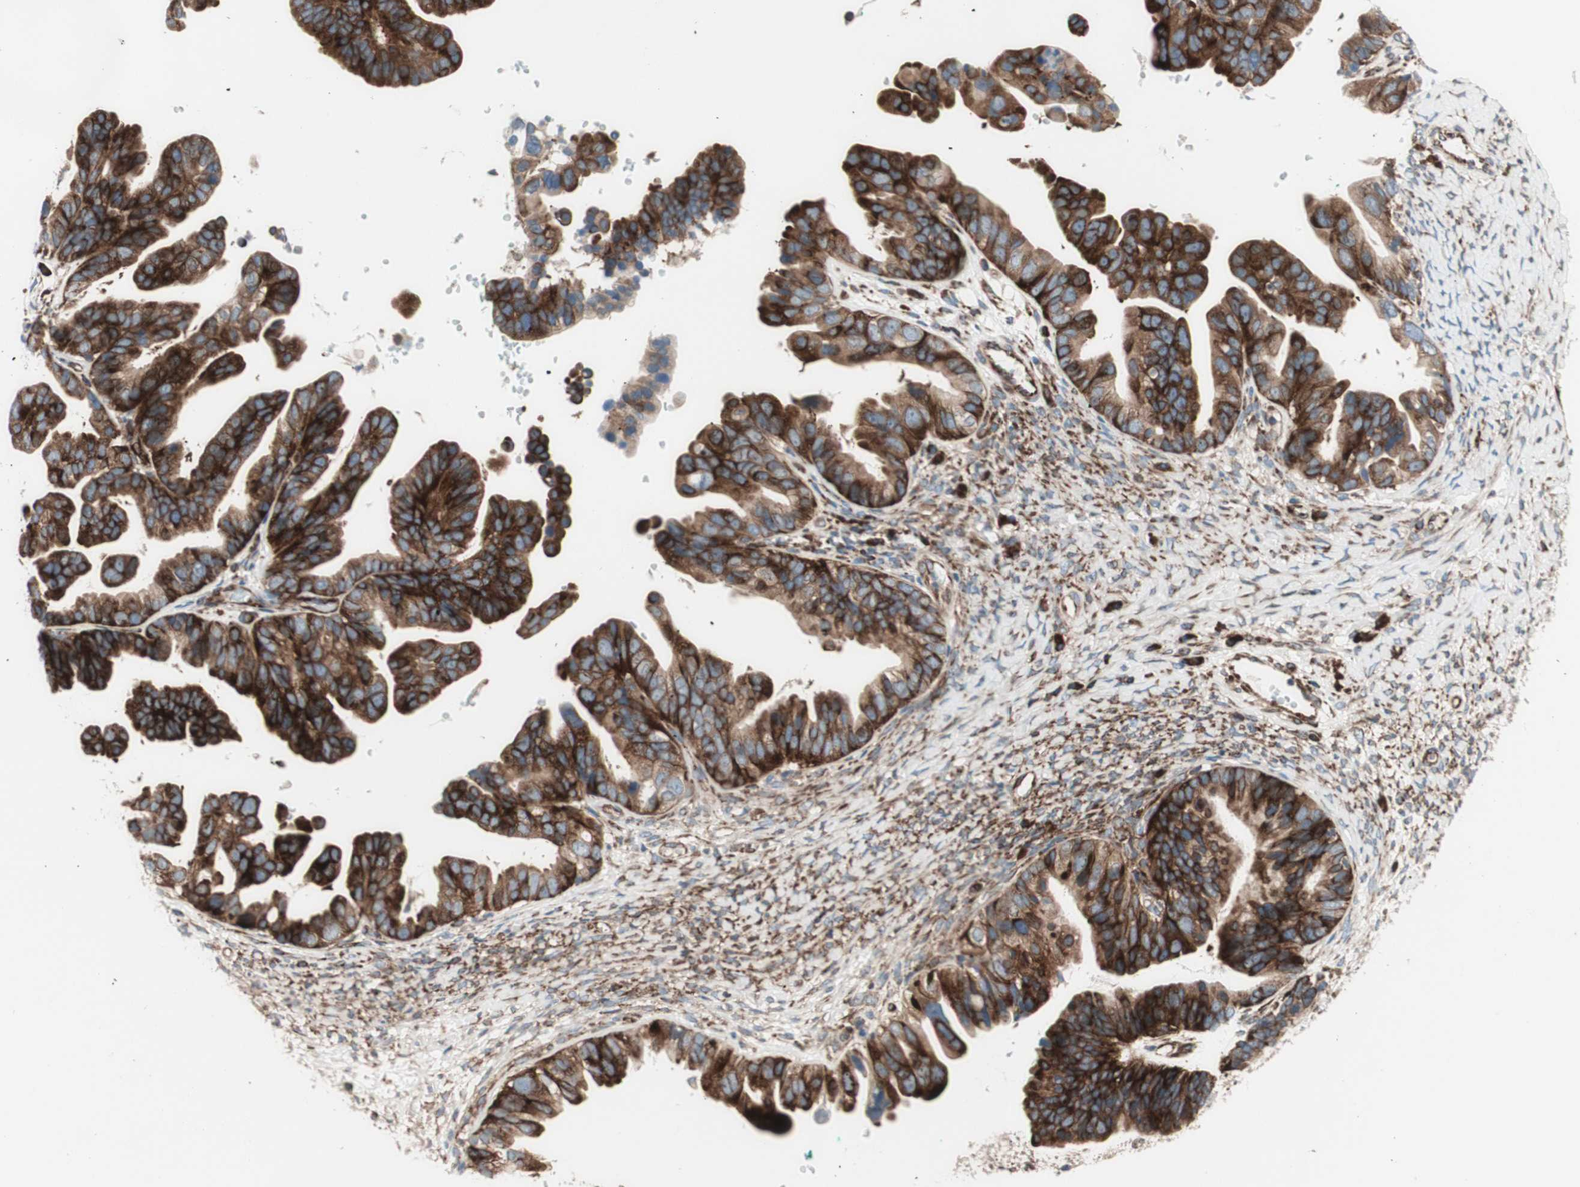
{"staining": {"intensity": "strong", "quantity": ">75%", "location": "cytoplasmic/membranous"}, "tissue": "ovarian cancer", "cell_type": "Tumor cells", "image_type": "cancer", "snomed": [{"axis": "morphology", "description": "Cystadenocarcinoma, serous, NOS"}, {"axis": "topography", "description": "Ovary"}], "caption": "Strong cytoplasmic/membranous staining is appreciated in approximately >75% of tumor cells in ovarian serous cystadenocarcinoma.", "gene": "CCN4", "patient": {"sex": "female", "age": 56}}